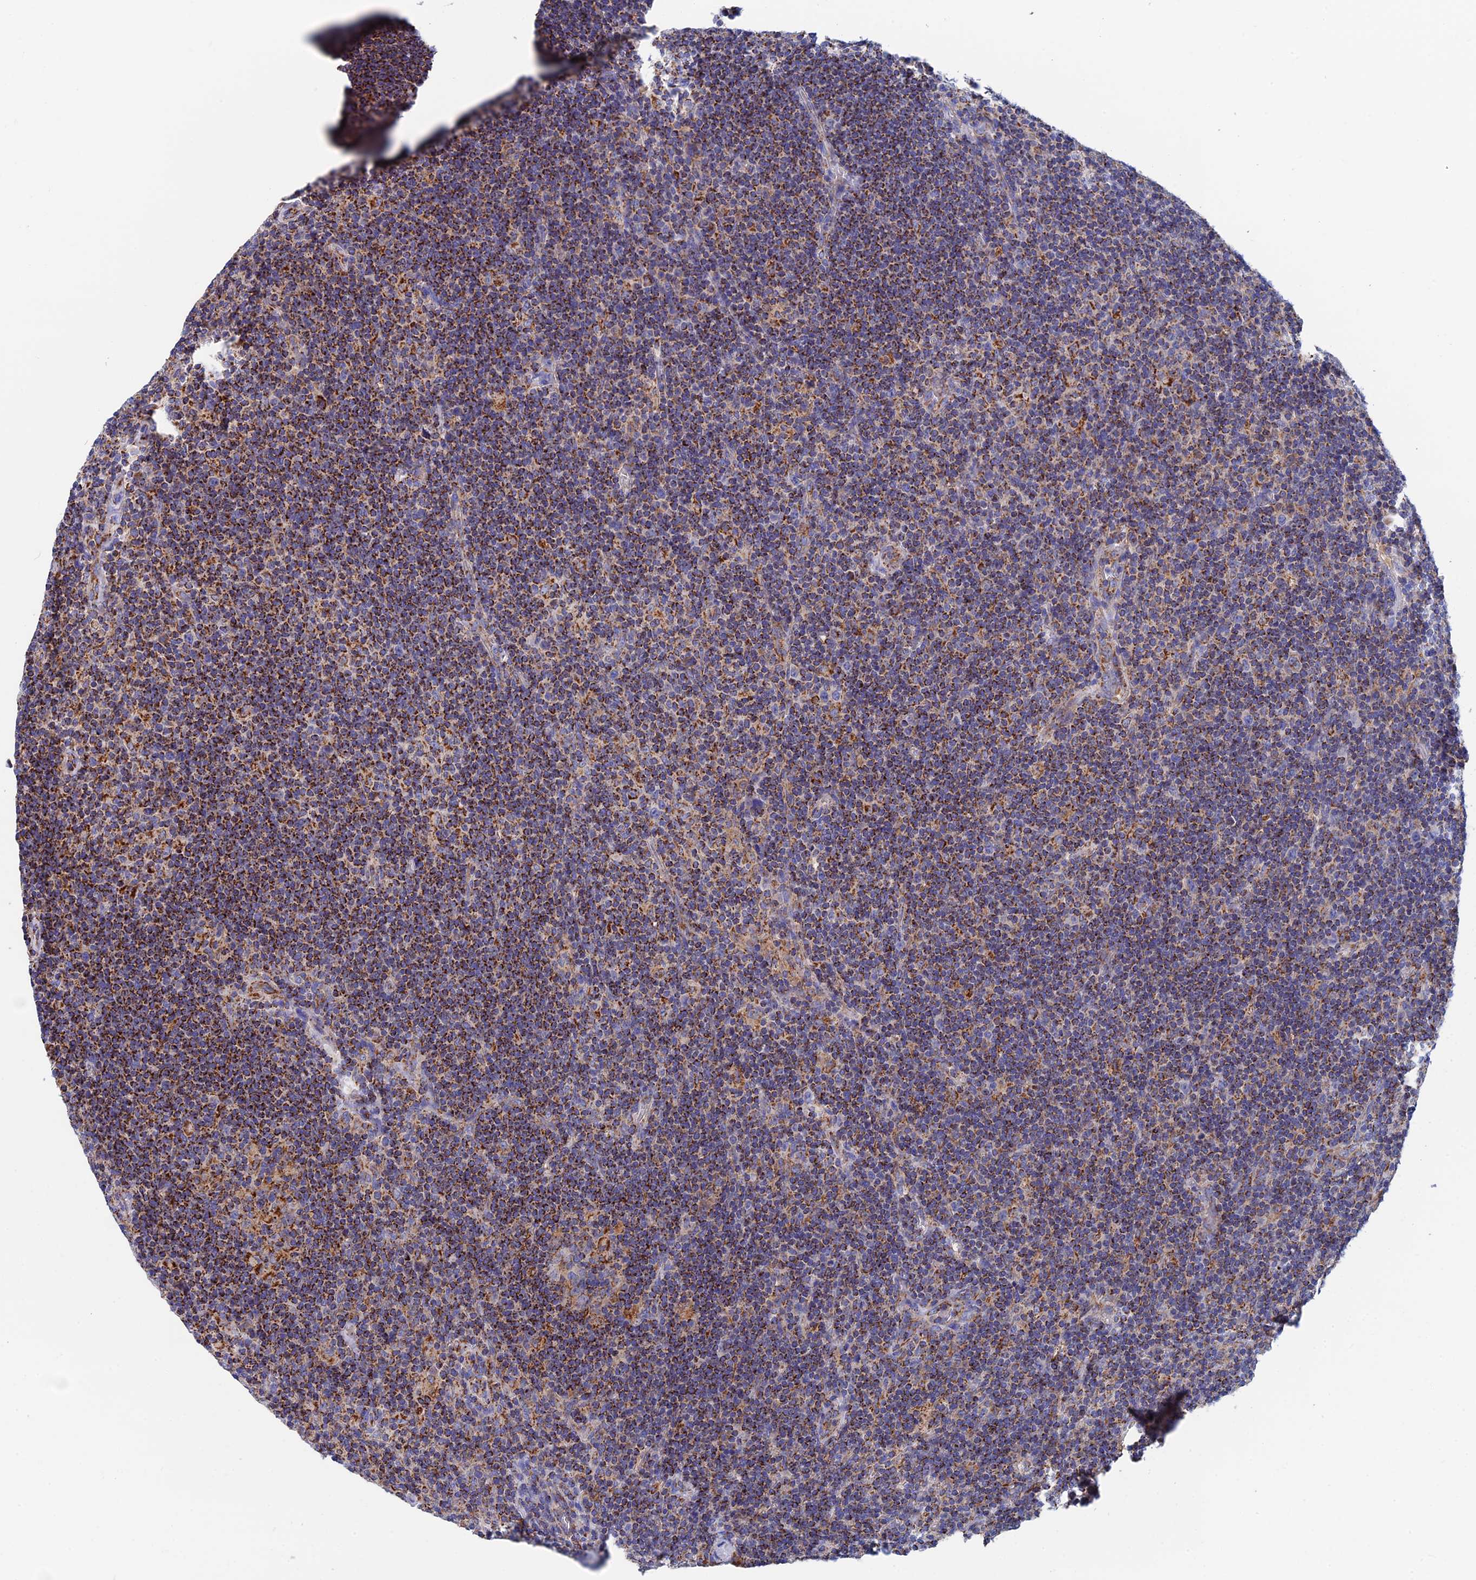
{"staining": {"intensity": "strong", "quantity": "25%-75%", "location": "cytoplasmic/membranous"}, "tissue": "lymphoma", "cell_type": "Tumor cells", "image_type": "cancer", "snomed": [{"axis": "morphology", "description": "Hodgkin's disease, NOS"}, {"axis": "topography", "description": "Lymph node"}], "caption": "Strong cytoplasmic/membranous staining for a protein is present in about 25%-75% of tumor cells of Hodgkin's disease using immunohistochemistry (IHC).", "gene": "WDR83", "patient": {"sex": "female", "age": 57}}